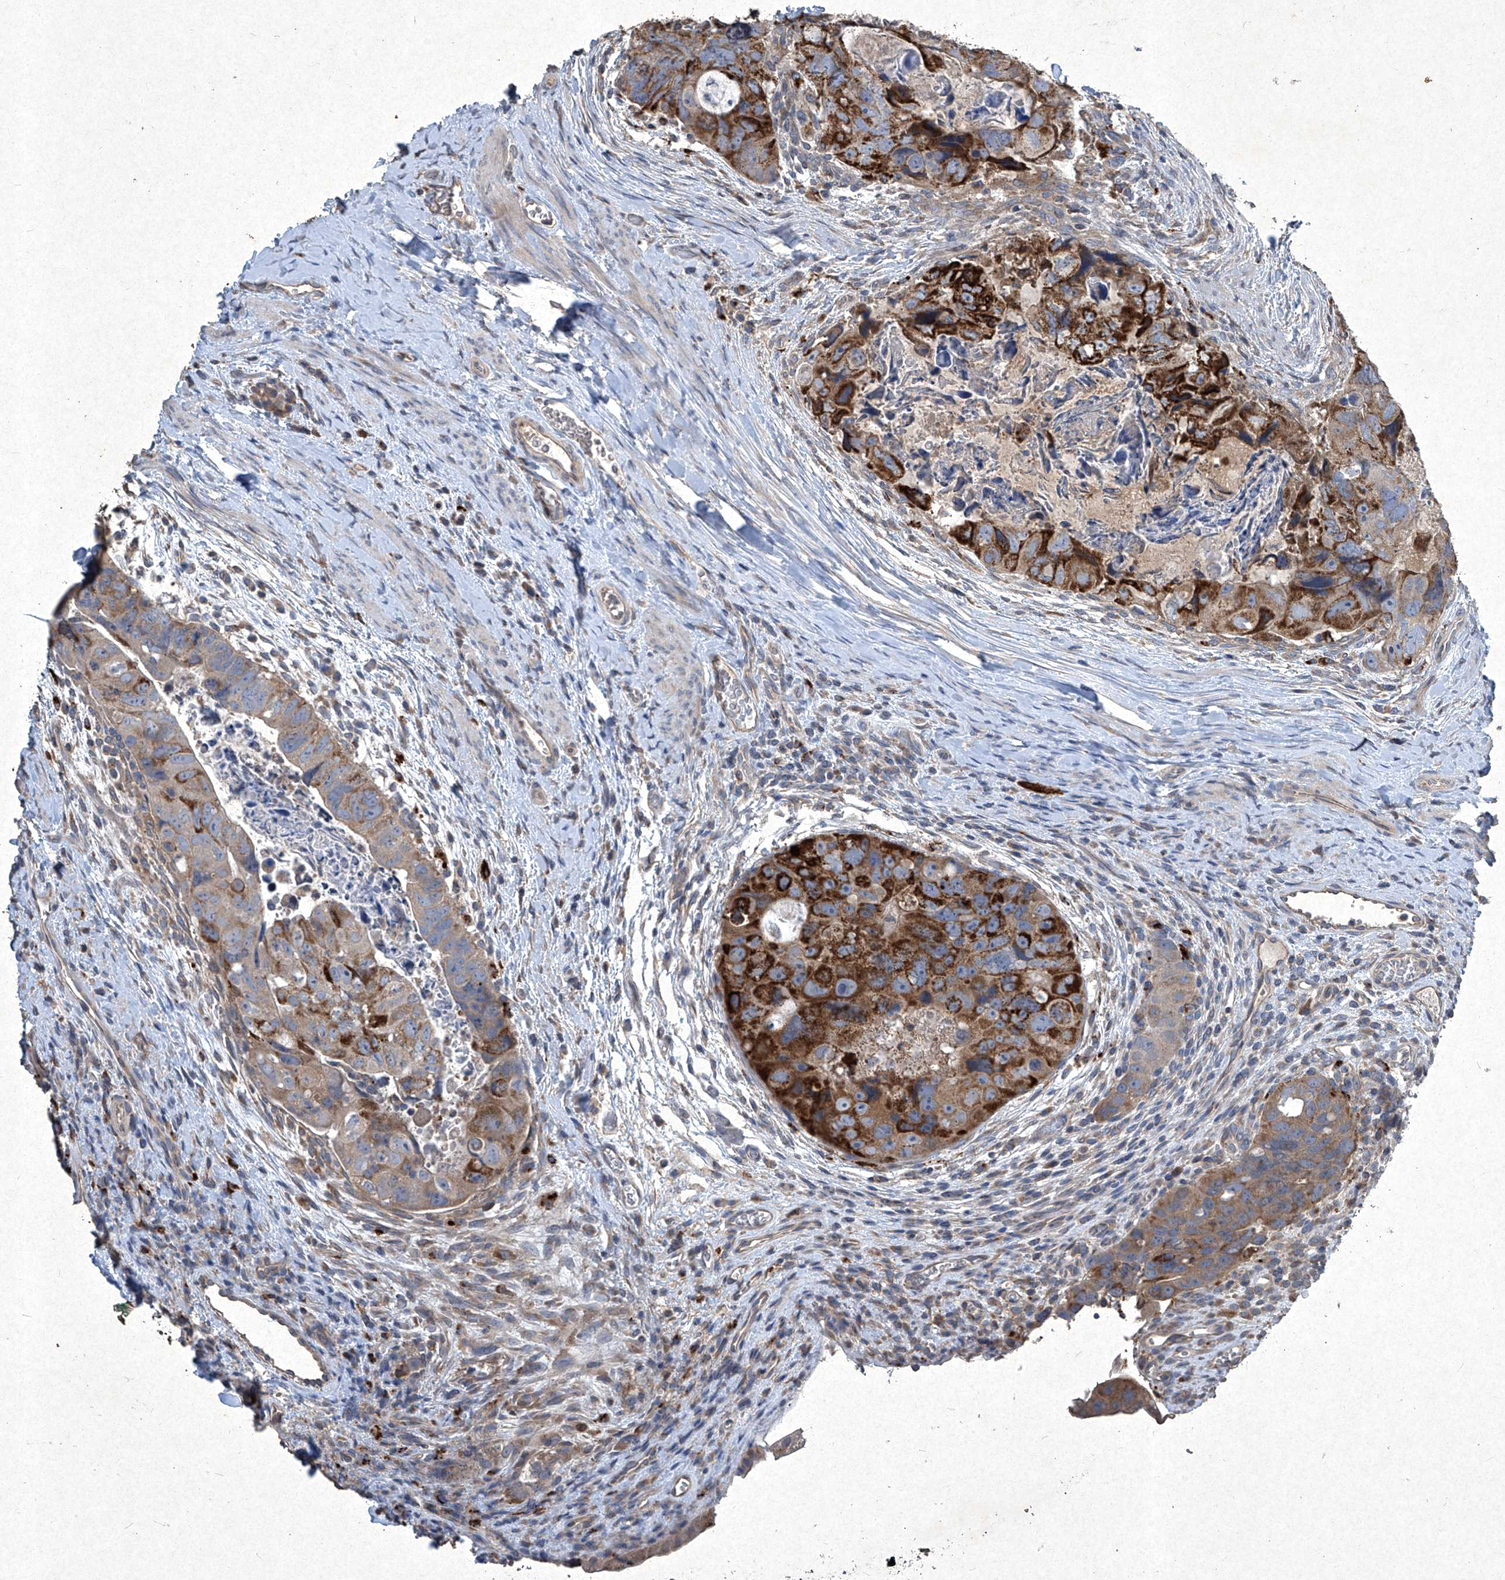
{"staining": {"intensity": "strong", "quantity": ">75%", "location": "cytoplasmic/membranous"}, "tissue": "colorectal cancer", "cell_type": "Tumor cells", "image_type": "cancer", "snomed": [{"axis": "morphology", "description": "Adenocarcinoma, NOS"}, {"axis": "topography", "description": "Rectum"}], "caption": "The micrograph demonstrates a brown stain indicating the presence of a protein in the cytoplasmic/membranous of tumor cells in colorectal adenocarcinoma.", "gene": "MED16", "patient": {"sex": "male", "age": 59}}